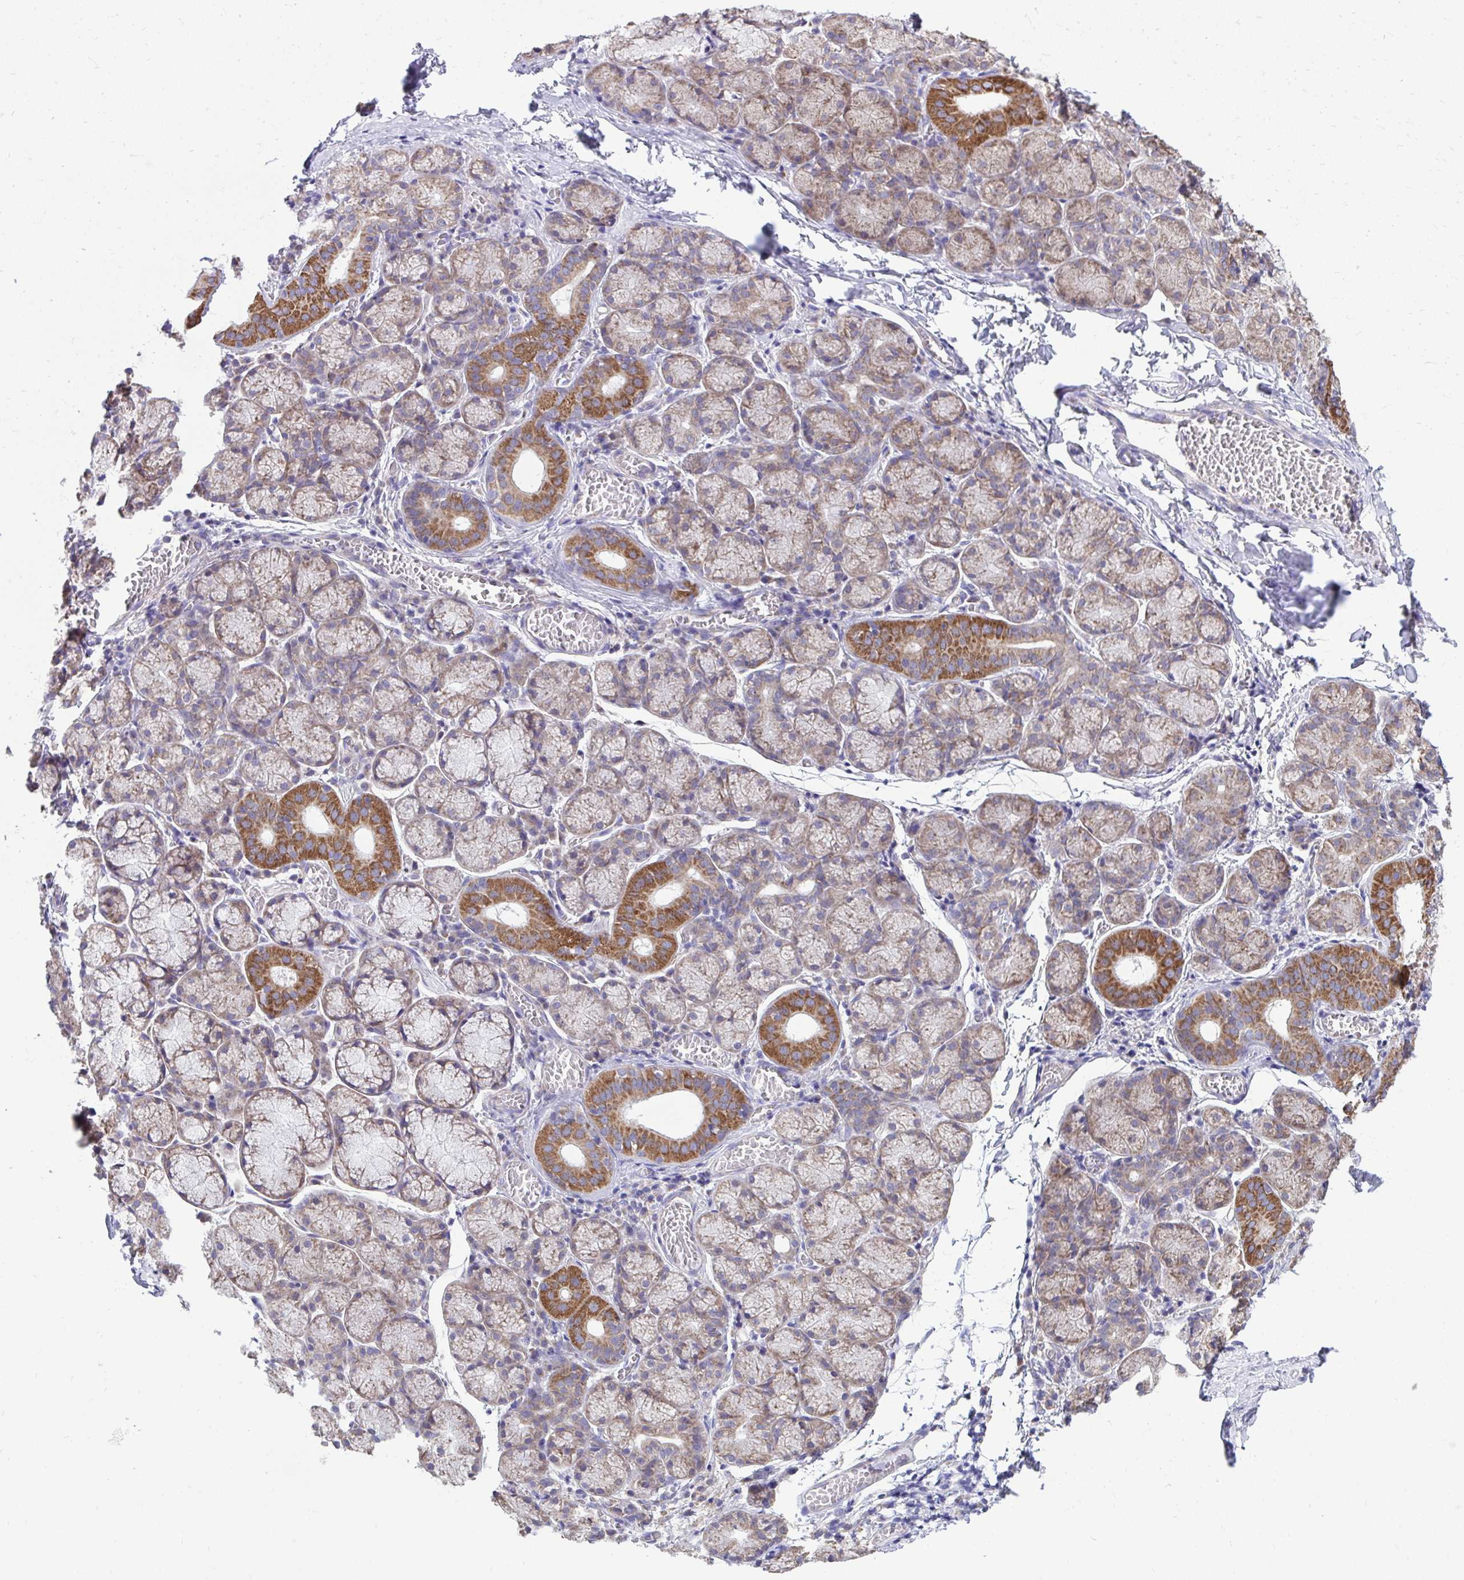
{"staining": {"intensity": "strong", "quantity": "25%-75%", "location": "cytoplasmic/membranous"}, "tissue": "salivary gland", "cell_type": "Glandular cells", "image_type": "normal", "snomed": [{"axis": "morphology", "description": "Normal tissue, NOS"}, {"axis": "topography", "description": "Salivary gland"}], "caption": "Protein staining demonstrates strong cytoplasmic/membranous staining in approximately 25%-75% of glandular cells in unremarkable salivary gland. Immunohistochemistry (ihc) stains the protein of interest in brown and the nuclei are stained blue.", "gene": "LINGO4", "patient": {"sex": "female", "age": 24}}